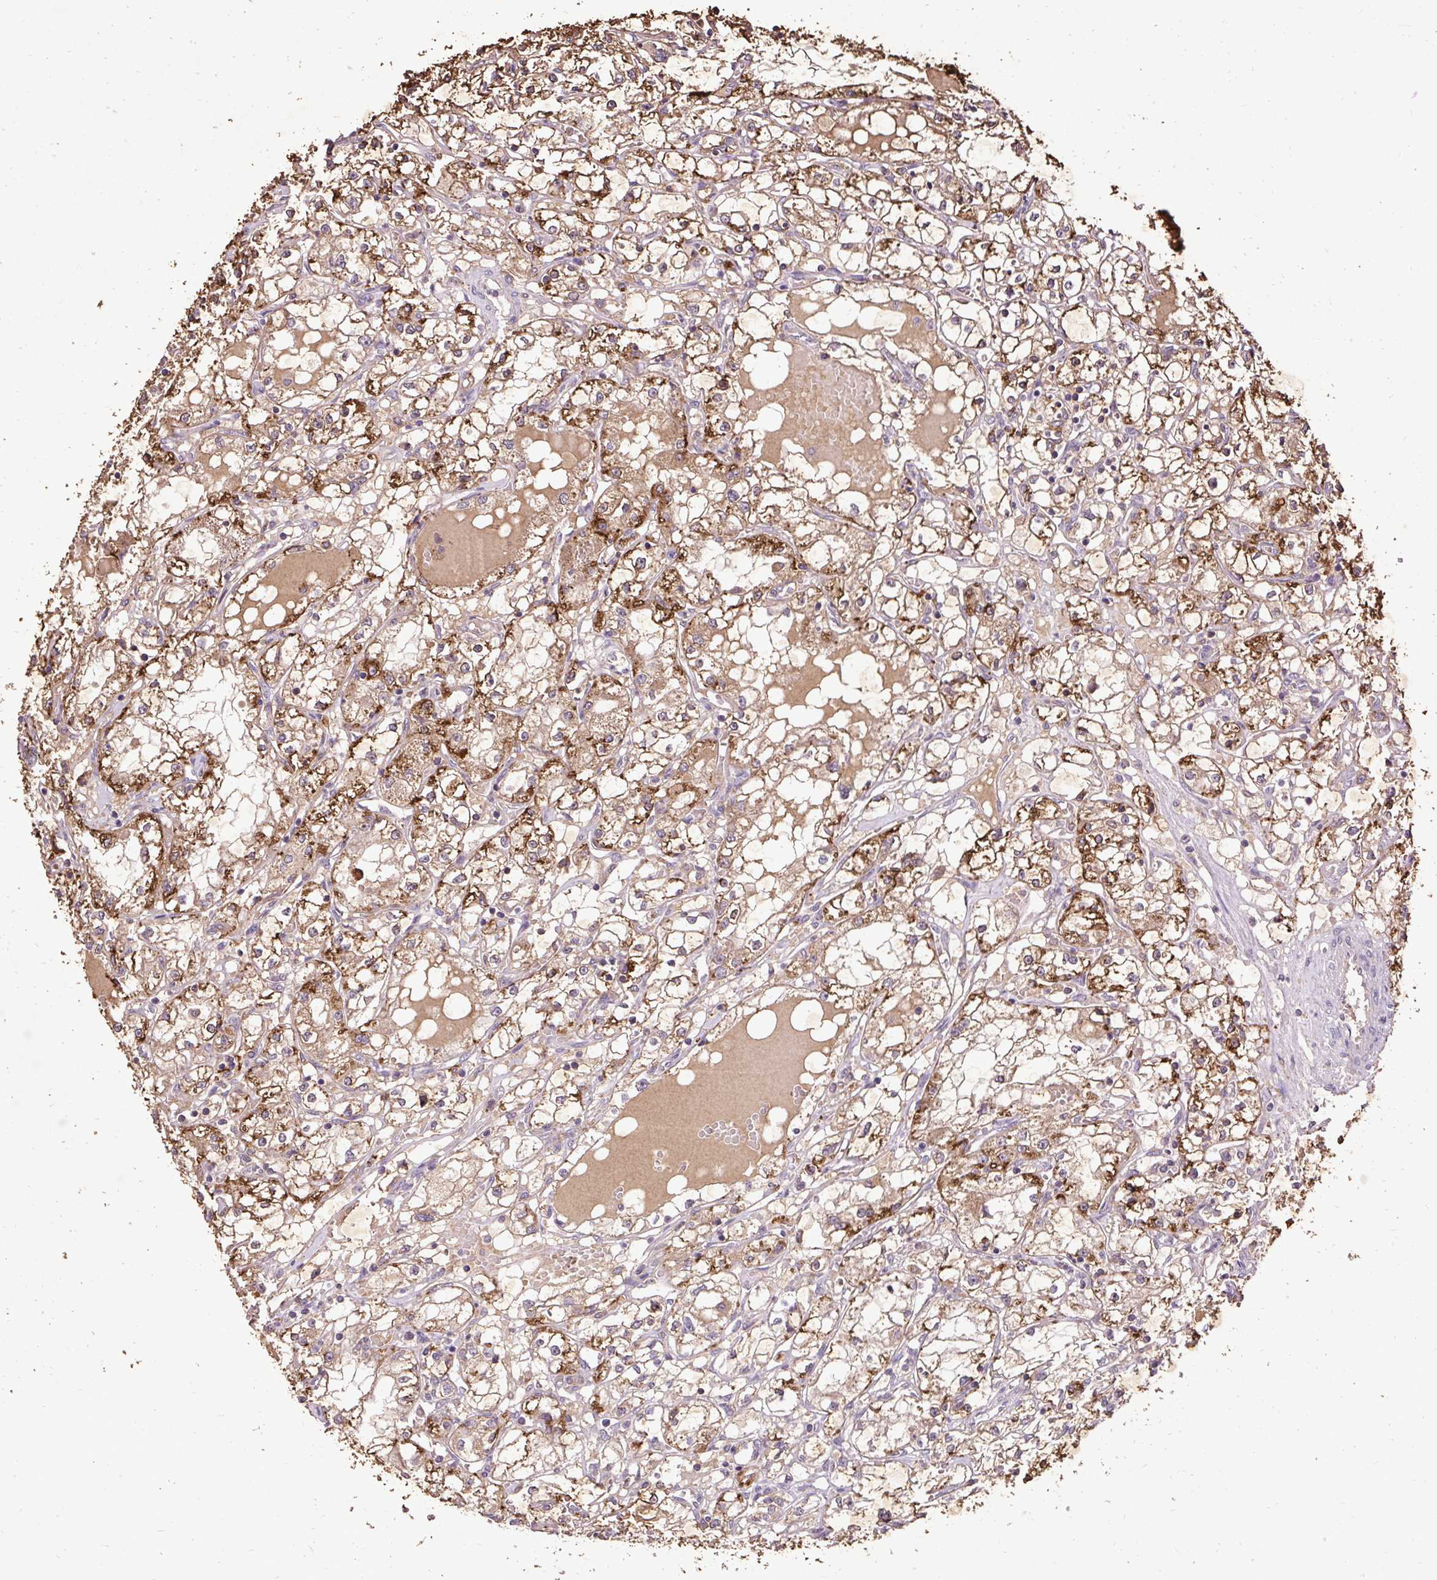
{"staining": {"intensity": "strong", "quantity": ">75%", "location": "cytoplasmic/membranous"}, "tissue": "renal cancer", "cell_type": "Tumor cells", "image_type": "cancer", "snomed": [{"axis": "morphology", "description": "Adenocarcinoma, NOS"}, {"axis": "topography", "description": "Kidney"}], "caption": "Immunohistochemical staining of renal cancer exhibits high levels of strong cytoplasmic/membranous staining in approximately >75% of tumor cells.", "gene": "LRTM2", "patient": {"sex": "male", "age": 56}}